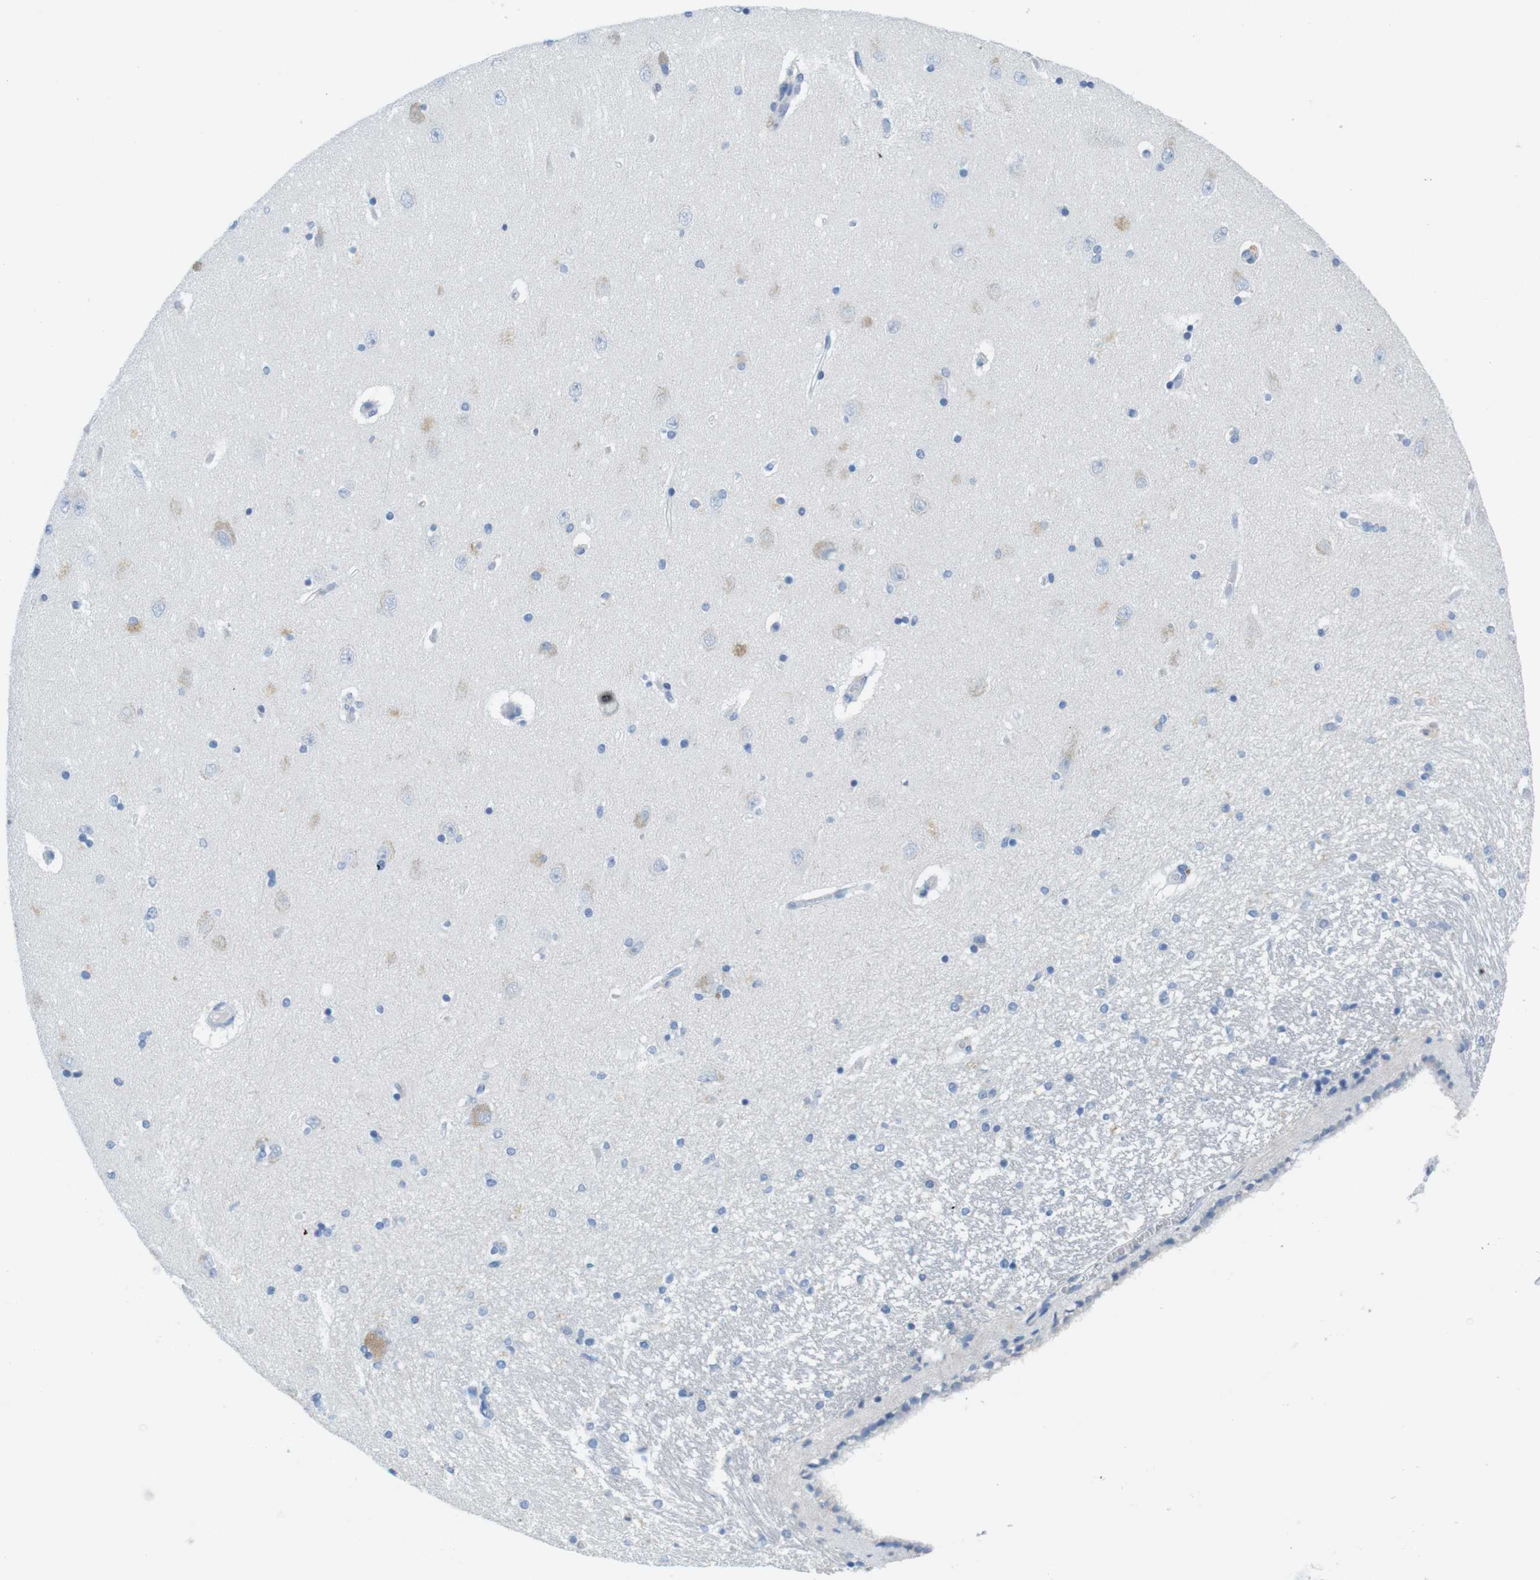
{"staining": {"intensity": "negative", "quantity": "none", "location": "none"}, "tissue": "hippocampus", "cell_type": "Glial cells", "image_type": "normal", "snomed": [{"axis": "morphology", "description": "Normal tissue, NOS"}, {"axis": "topography", "description": "Hippocampus"}], "caption": "The micrograph exhibits no staining of glial cells in benign hippocampus.", "gene": "CD5", "patient": {"sex": "female", "age": 54}}